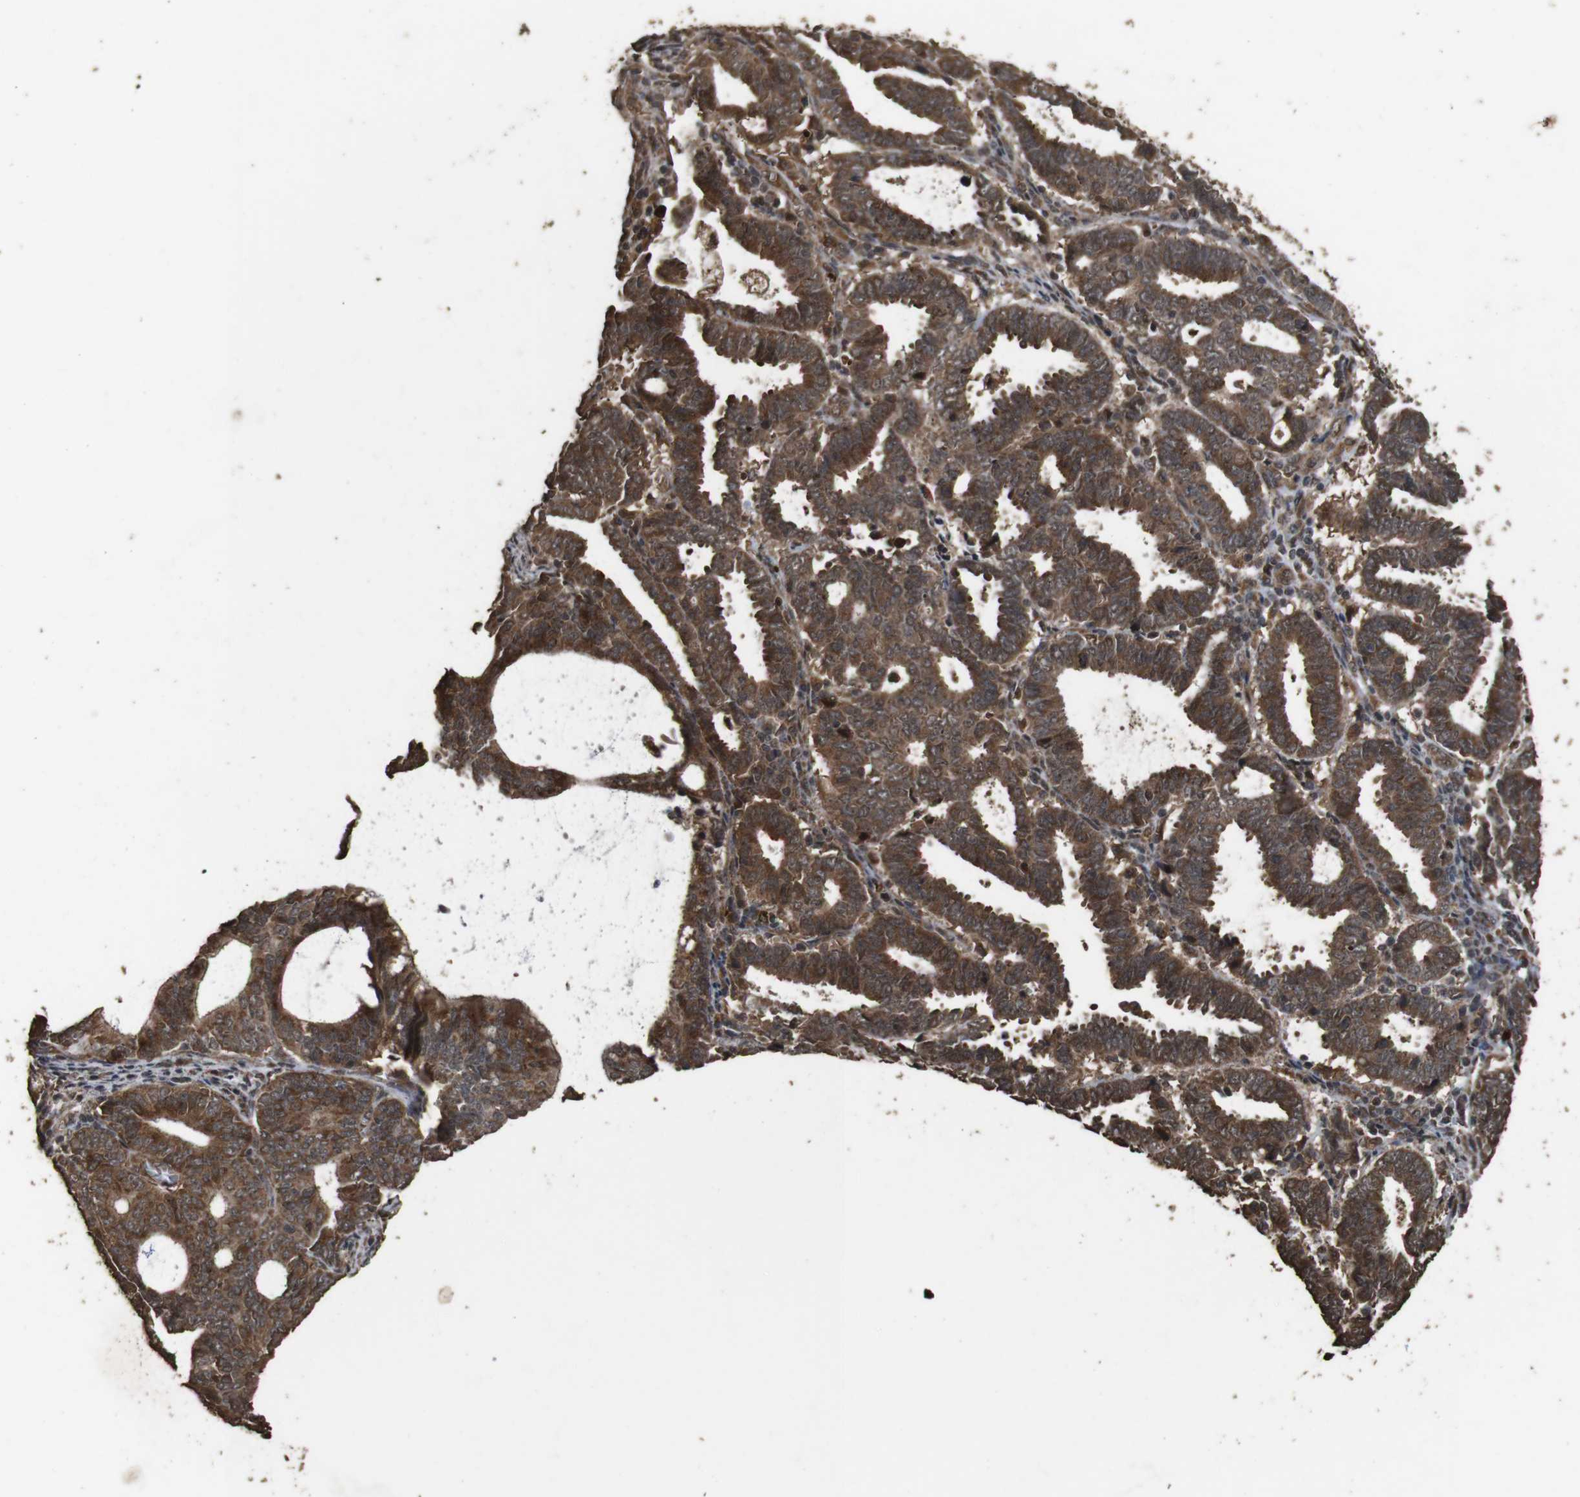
{"staining": {"intensity": "strong", "quantity": ">75%", "location": "cytoplasmic/membranous"}, "tissue": "endometrial cancer", "cell_type": "Tumor cells", "image_type": "cancer", "snomed": [{"axis": "morphology", "description": "Adenocarcinoma, NOS"}, {"axis": "topography", "description": "Uterus"}], "caption": "DAB immunohistochemical staining of adenocarcinoma (endometrial) shows strong cytoplasmic/membranous protein positivity in about >75% of tumor cells. (Brightfield microscopy of DAB IHC at high magnification).", "gene": "RRAS2", "patient": {"sex": "female", "age": 83}}